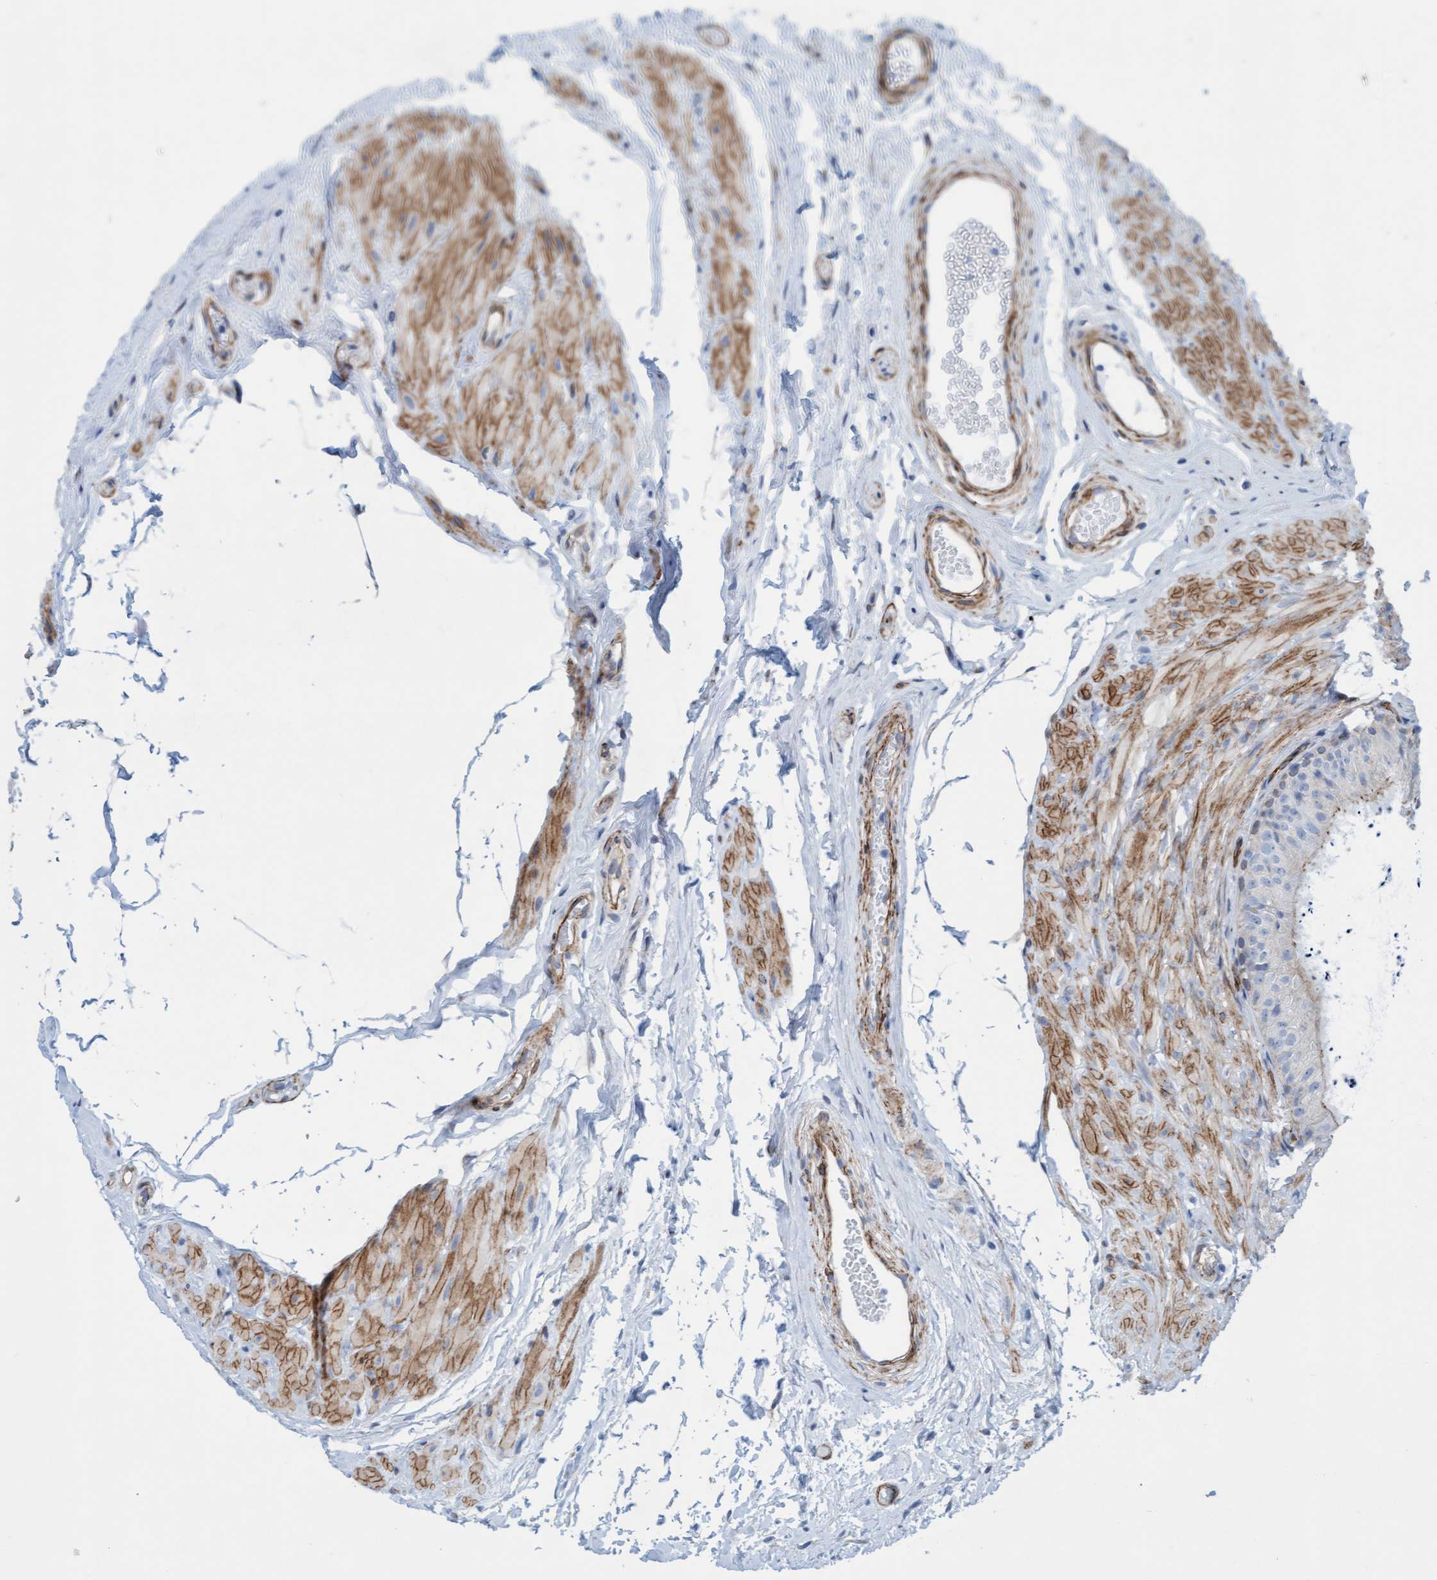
{"staining": {"intensity": "negative", "quantity": "none", "location": "none"}, "tissue": "epididymis", "cell_type": "Glandular cells", "image_type": "normal", "snomed": [{"axis": "morphology", "description": "Normal tissue, NOS"}, {"axis": "topography", "description": "Epididymis"}], "caption": "High magnification brightfield microscopy of benign epididymis stained with DAB (3,3'-diaminobenzidine) (brown) and counterstained with hematoxylin (blue): glandular cells show no significant positivity. (DAB immunohistochemistry (IHC), high magnification).", "gene": "MTFR1", "patient": {"sex": "male", "age": 56}}